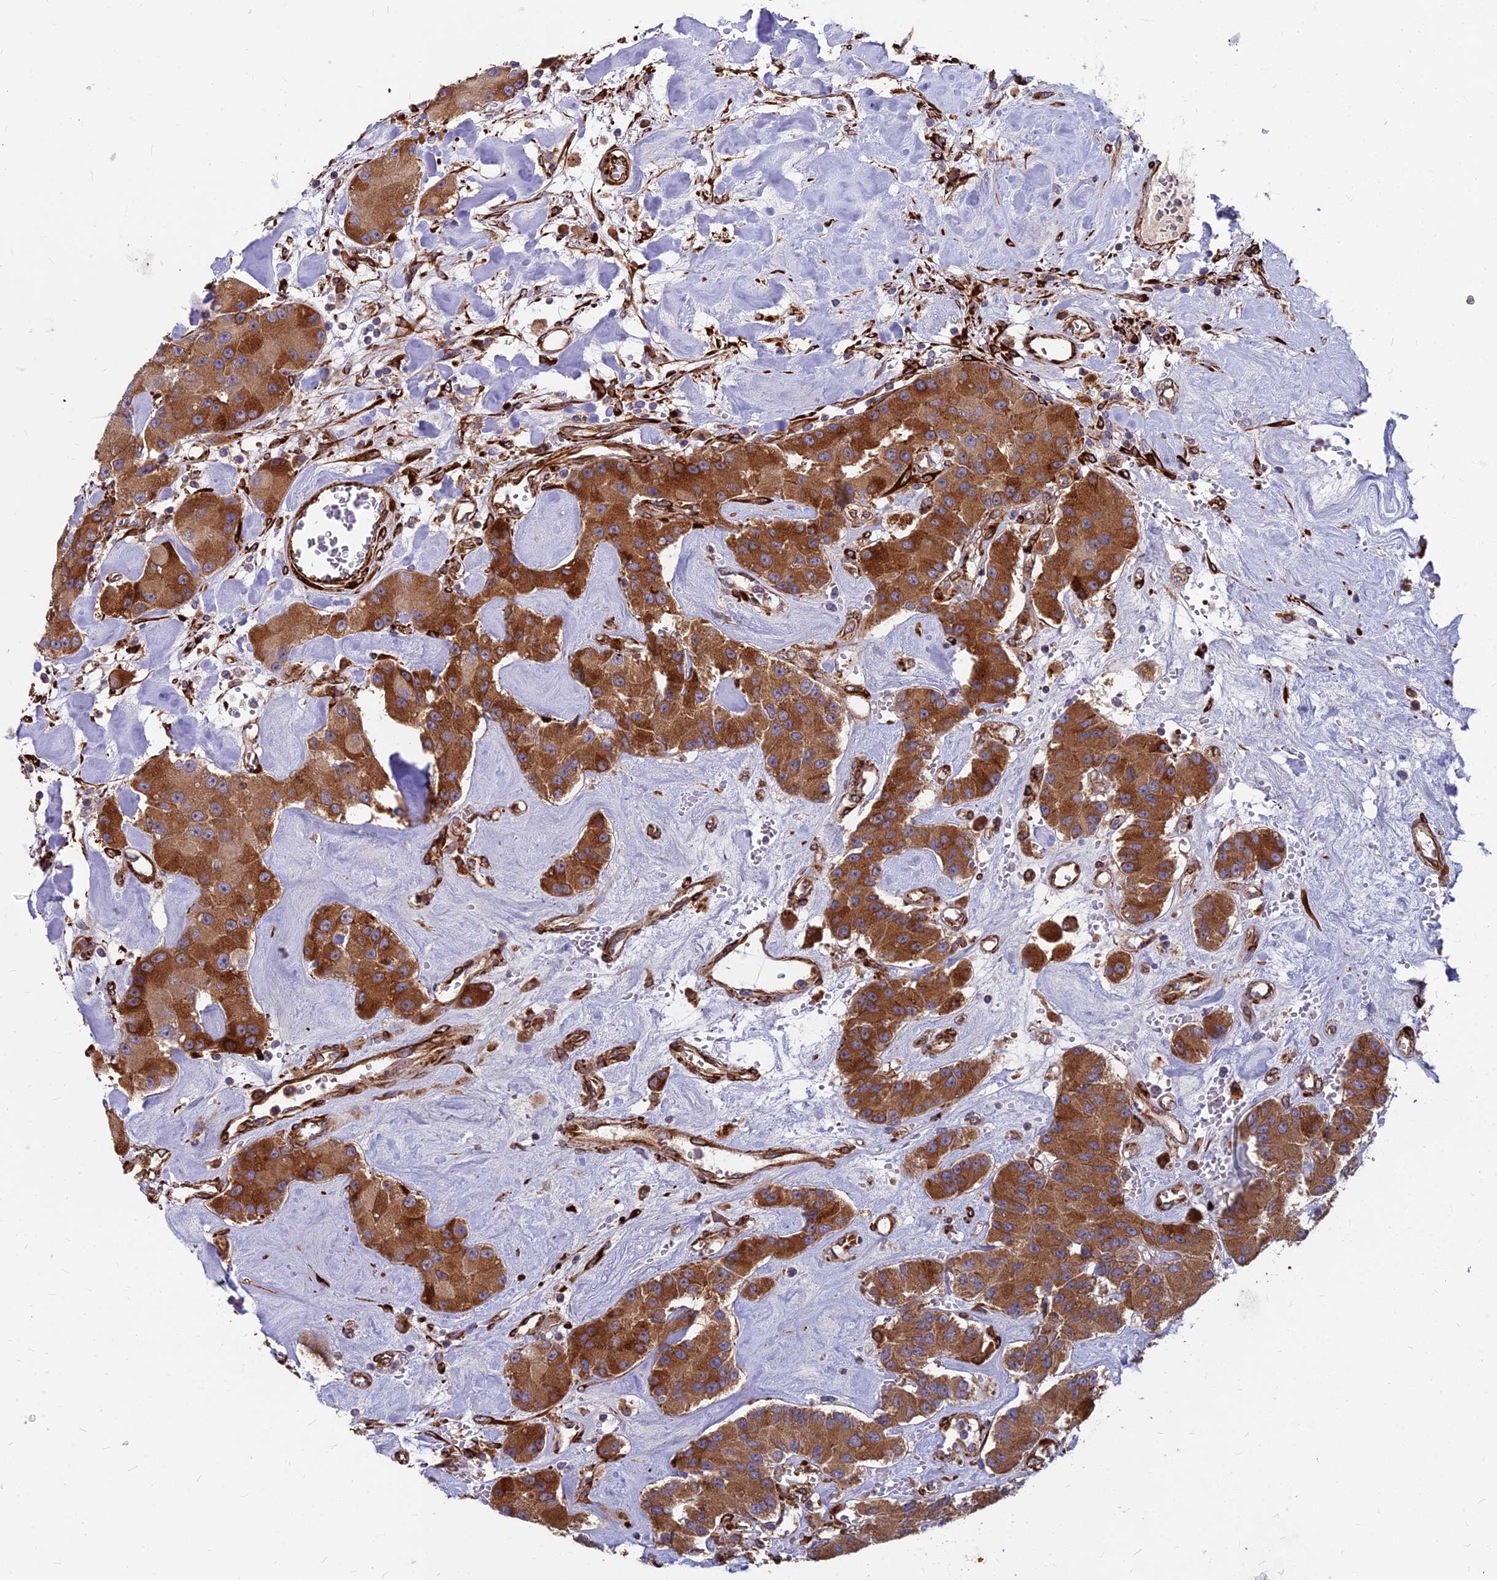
{"staining": {"intensity": "strong", "quantity": ">75%", "location": "cytoplasmic/membranous"}, "tissue": "carcinoid", "cell_type": "Tumor cells", "image_type": "cancer", "snomed": [{"axis": "morphology", "description": "Carcinoid, malignant, NOS"}, {"axis": "topography", "description": "Pancreas"}], "caption": "Protein staining of carcinoid (malignant) tissue exhibits strong cytoplasmic/membranous staining in approximately >75% of tumor cells.", "gene": "NDUFAF7", "patient": {"sex": "male", "age": 41}}